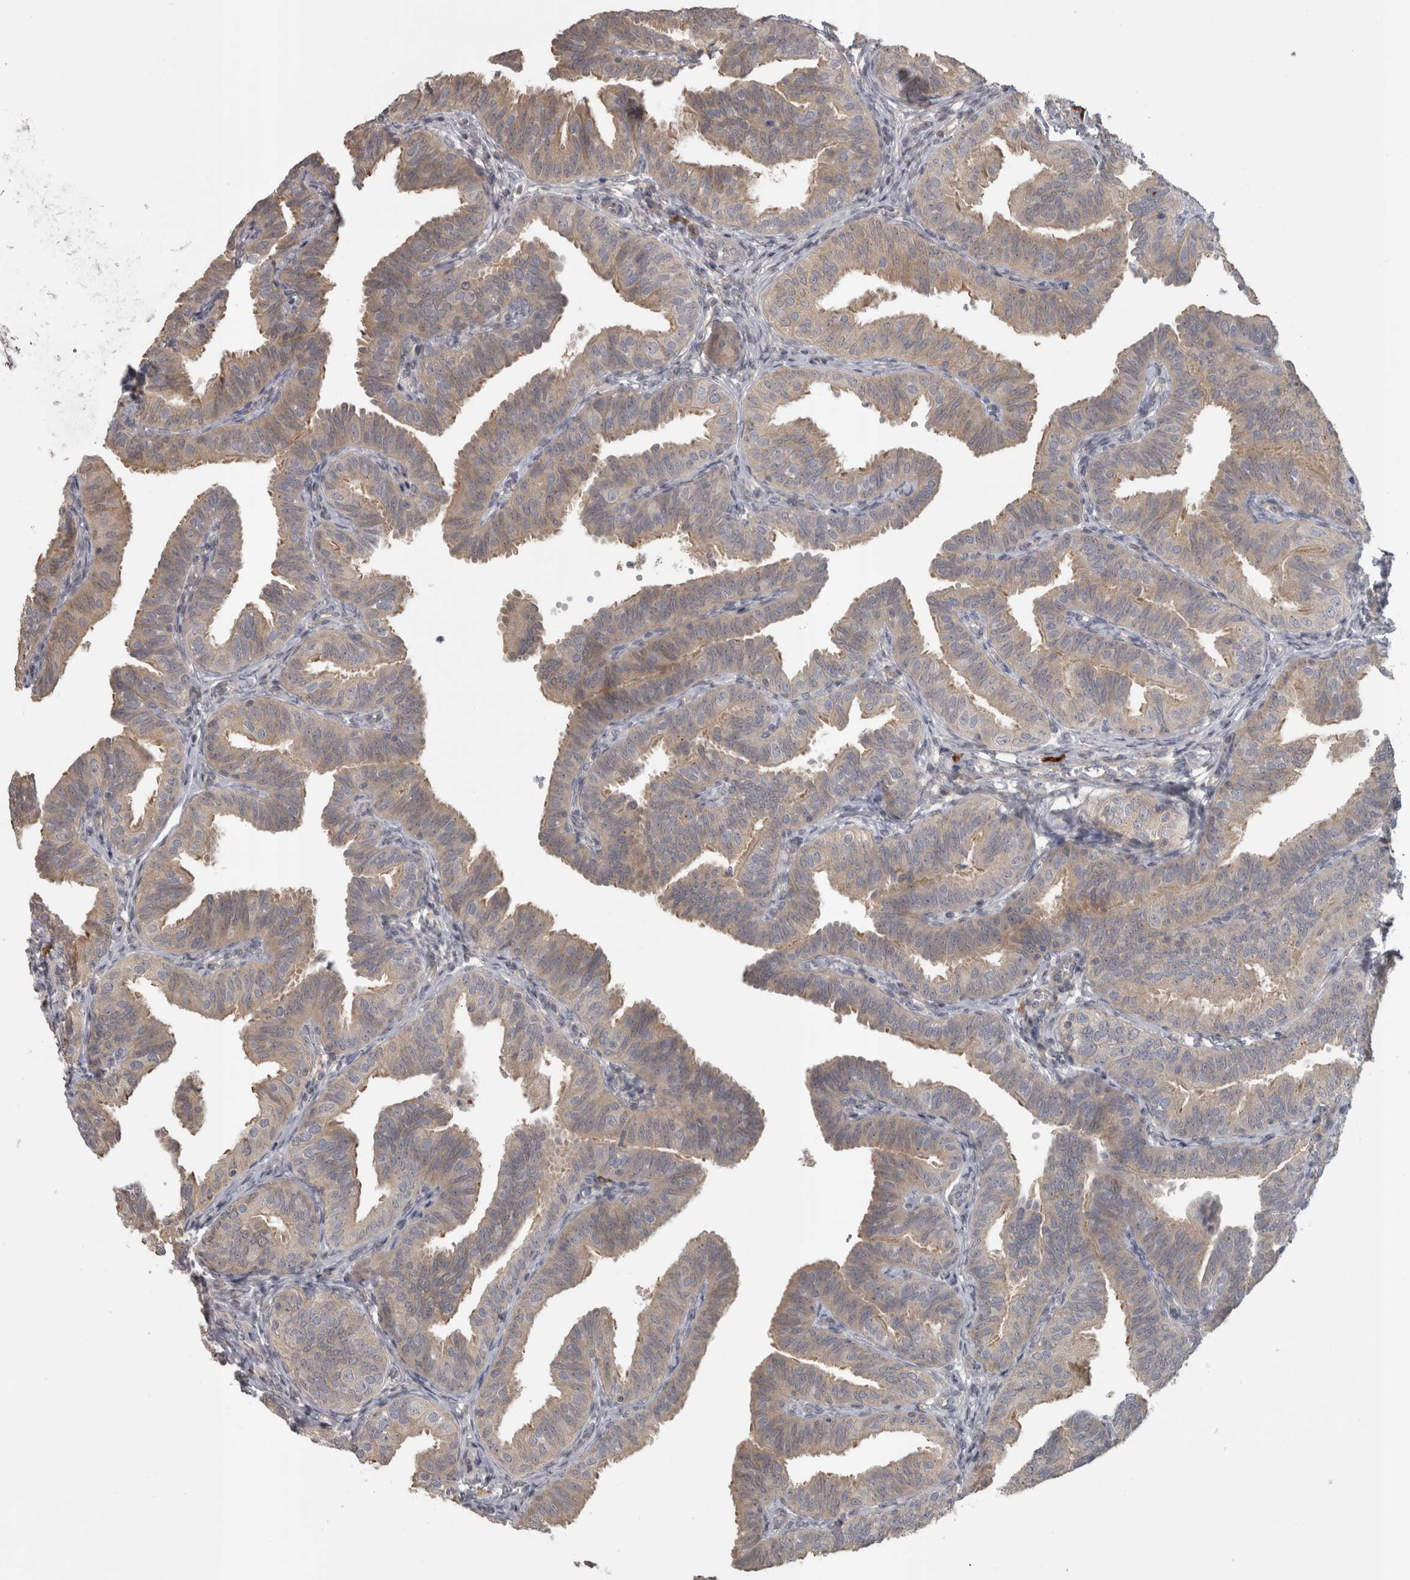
{"staining": {"intensity": "weak", "quantity": "25%-75%", "location": "cytoplasmic/membranous"}, "tissue": "fallopian tube", "cell_type": "Glandular cells", "image_type": "normal", "snomed": [{"axis": "morphology", "description": "Normal tissue, NOS"}, {"axis": "topography", "description": "Fallopian tube"}], "caption": "Brown immunohistochemical staining in unremarkable human fallopian tube reveals weak cytoplasmic/membranous staining in approximately 25%-75% of glandular cells. (DAB IHC with brightfield microscopy, high magnification).", "gene": "SLCO5A1", "patient": {"sex": "female", "age": 35}}